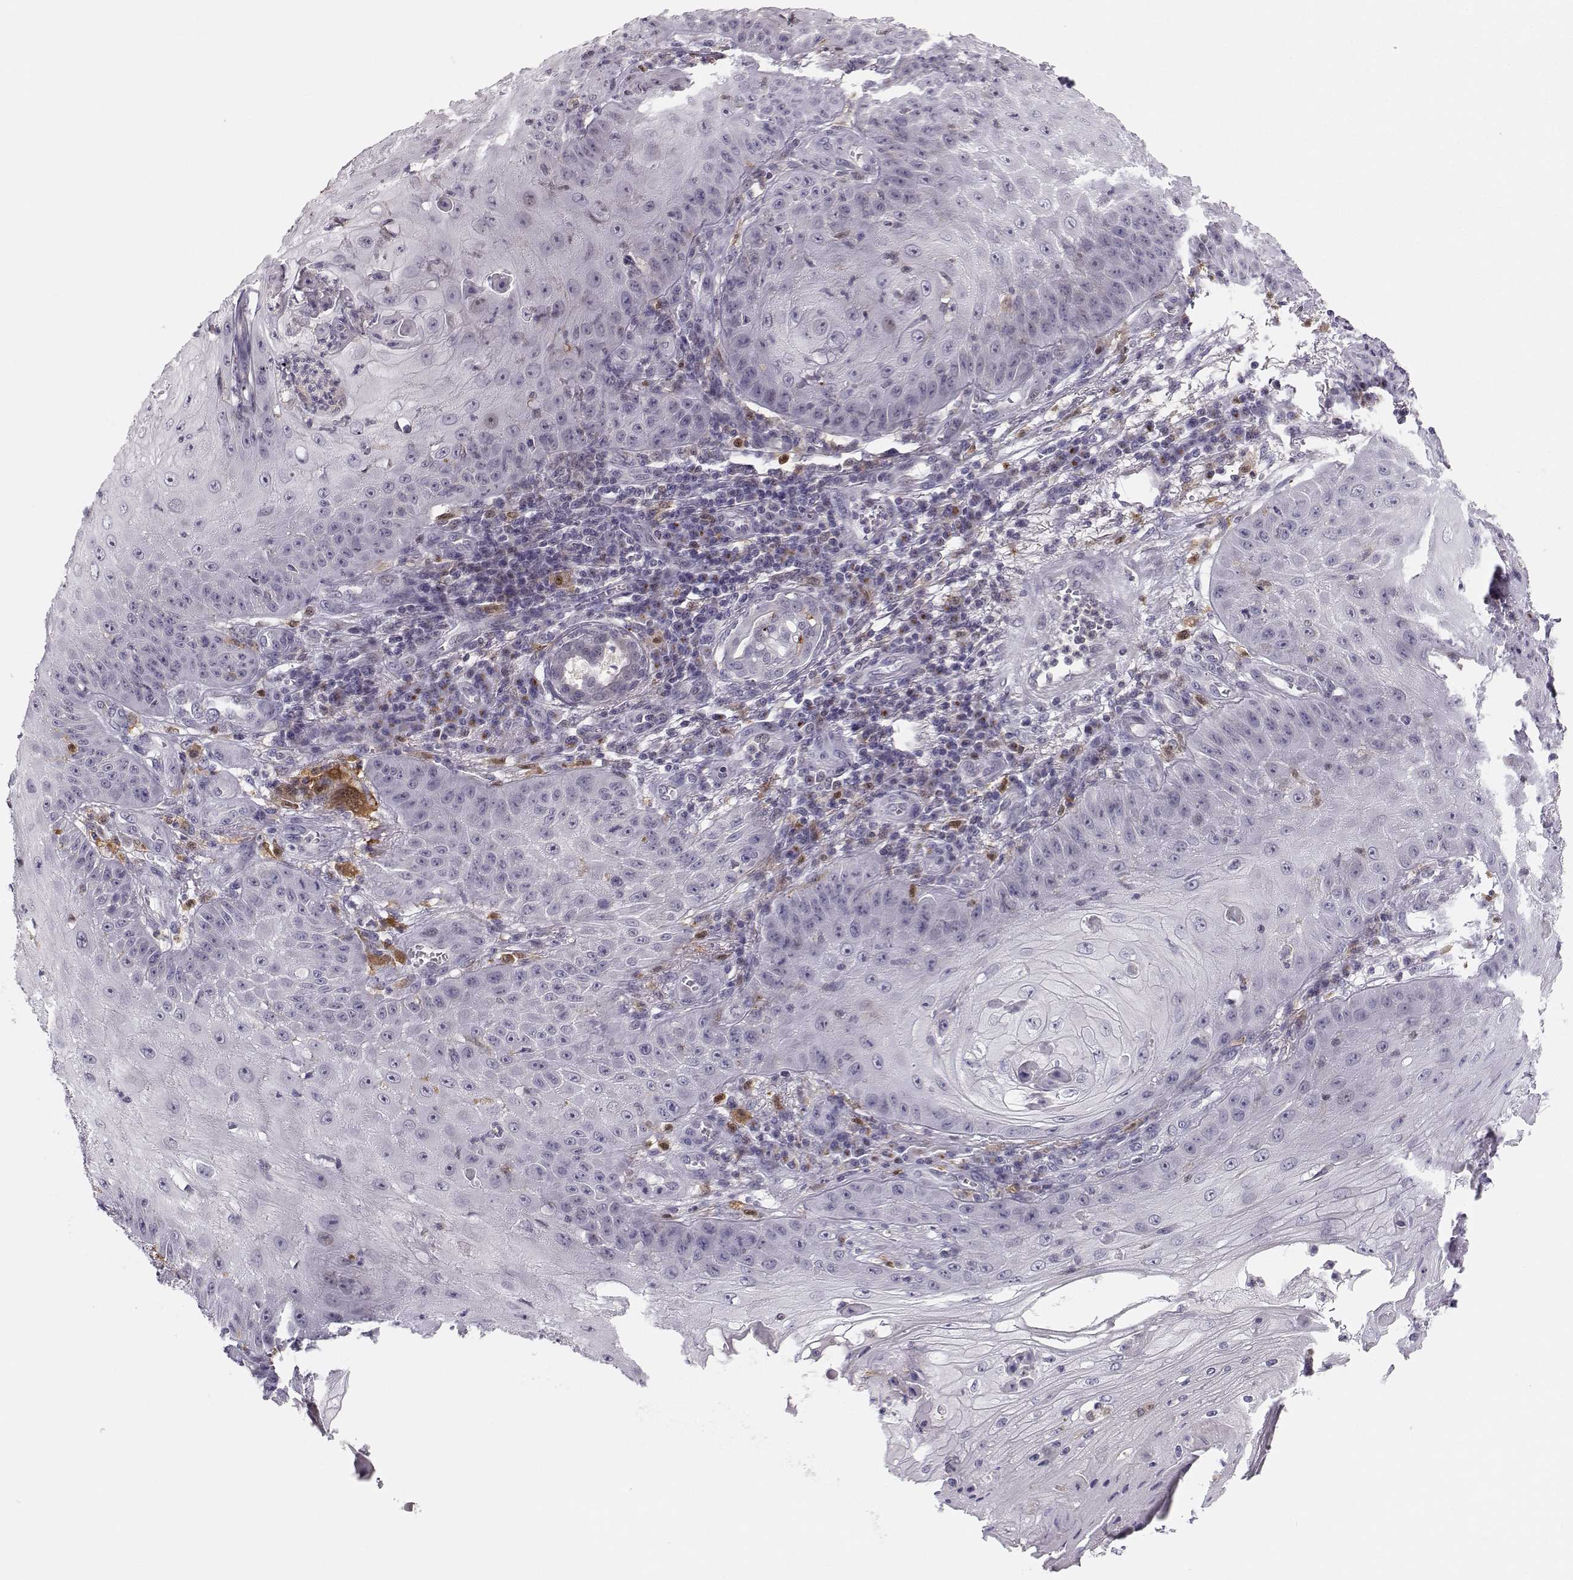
{"staining": {"intensity": "negative", "quantity": "none", "location": "none"}, "tissue": "skin cancer", "cell_type": "Tumor cells", "image_type": "cancer", "snomed": [{"axis": "morphology", "description": "Squamous cell carcinoma, NOS"}, {"axis": "topography", "description": "Skin"}], "caption": "Immunohistochemistry (IHC) photomicrograph of human squamous cell carcinoma (skin) stained for a protein (brown), which exhibits no staining in tumor cells.", "gene": "HTR7", "patient": {"sex": "male", "age": 70}}